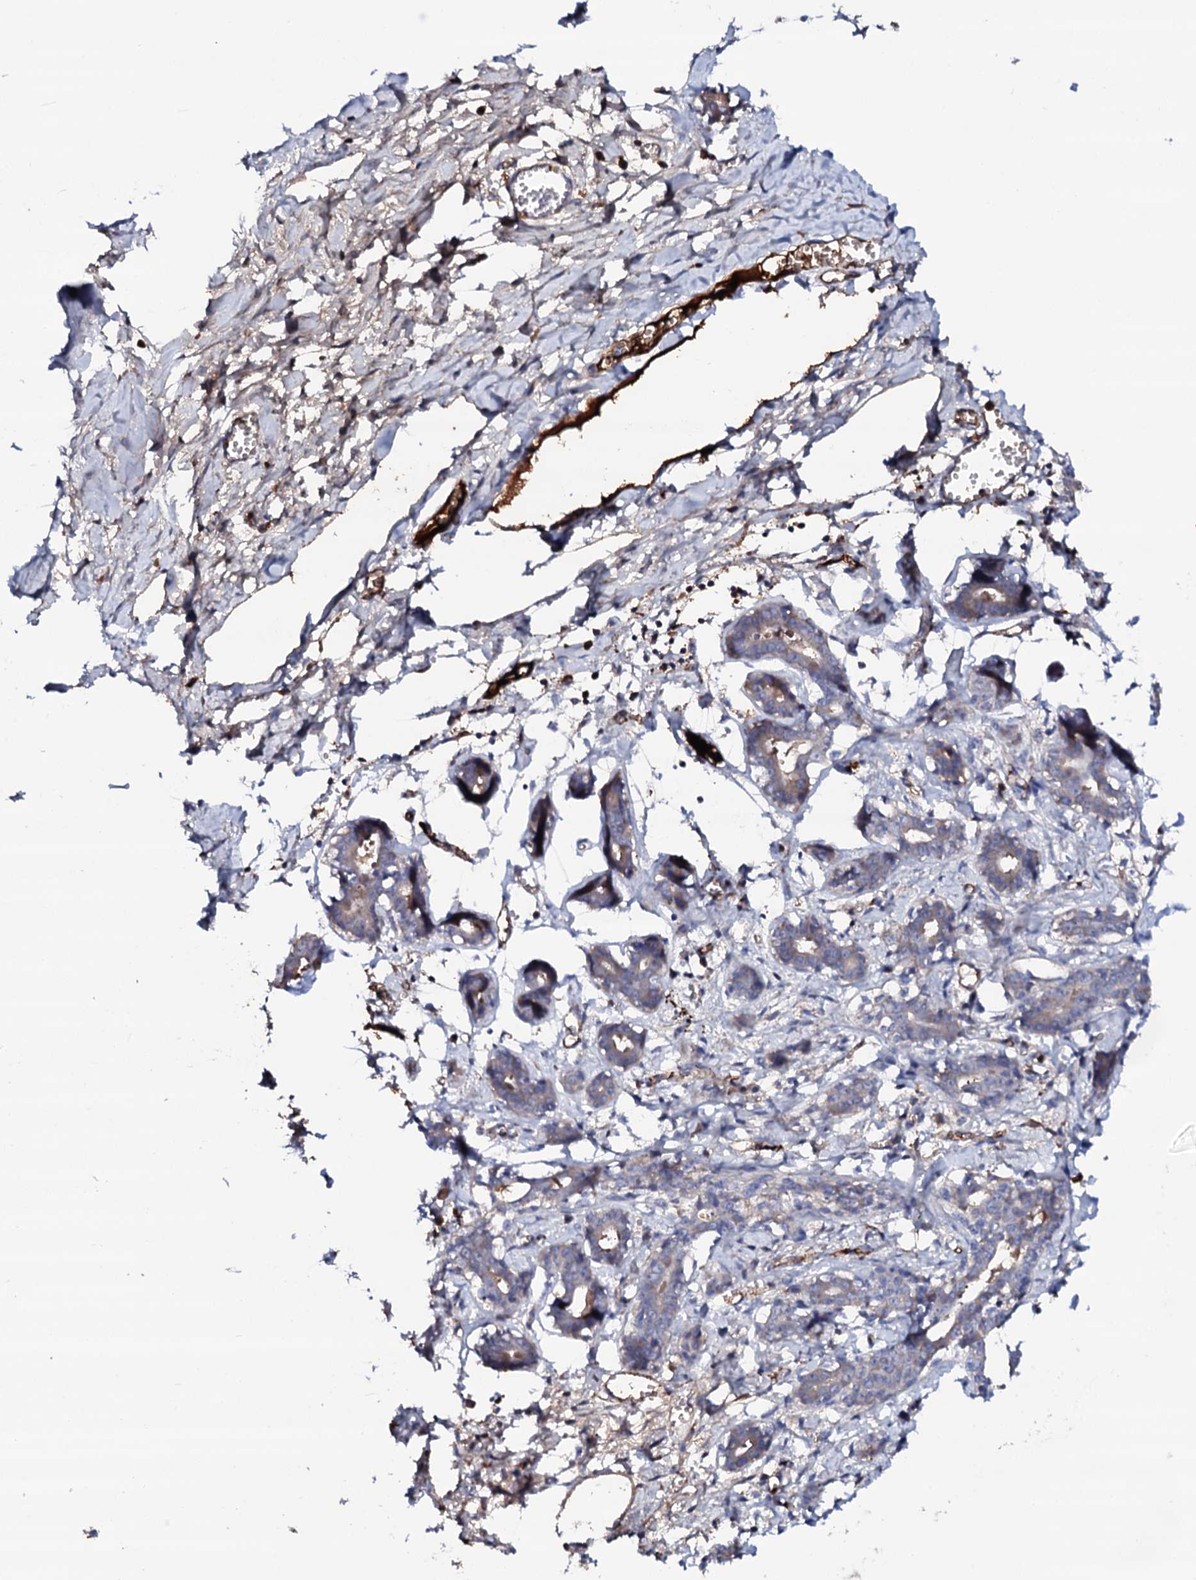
{"staining": {"intensity": "moderate", "quantity": "<25%", "location": "cytoplasmic/membranous"}, "tissue": "breast", "cell_type": "Glandular cells", "image_type": "normal", "snomed": [{"axis": "morphology", "description": "Normal tissue, NOS"}, {"axis": "topography", "description": "Breast"}], "caption": "DAB immunohistochemical staining of benign human breast shows moderate cytoplasmic/membranous protein staining in approximately <25% of glandular cells.", "gene": "TCAF2C", "patient": {"sex": "female", "age": 27}}